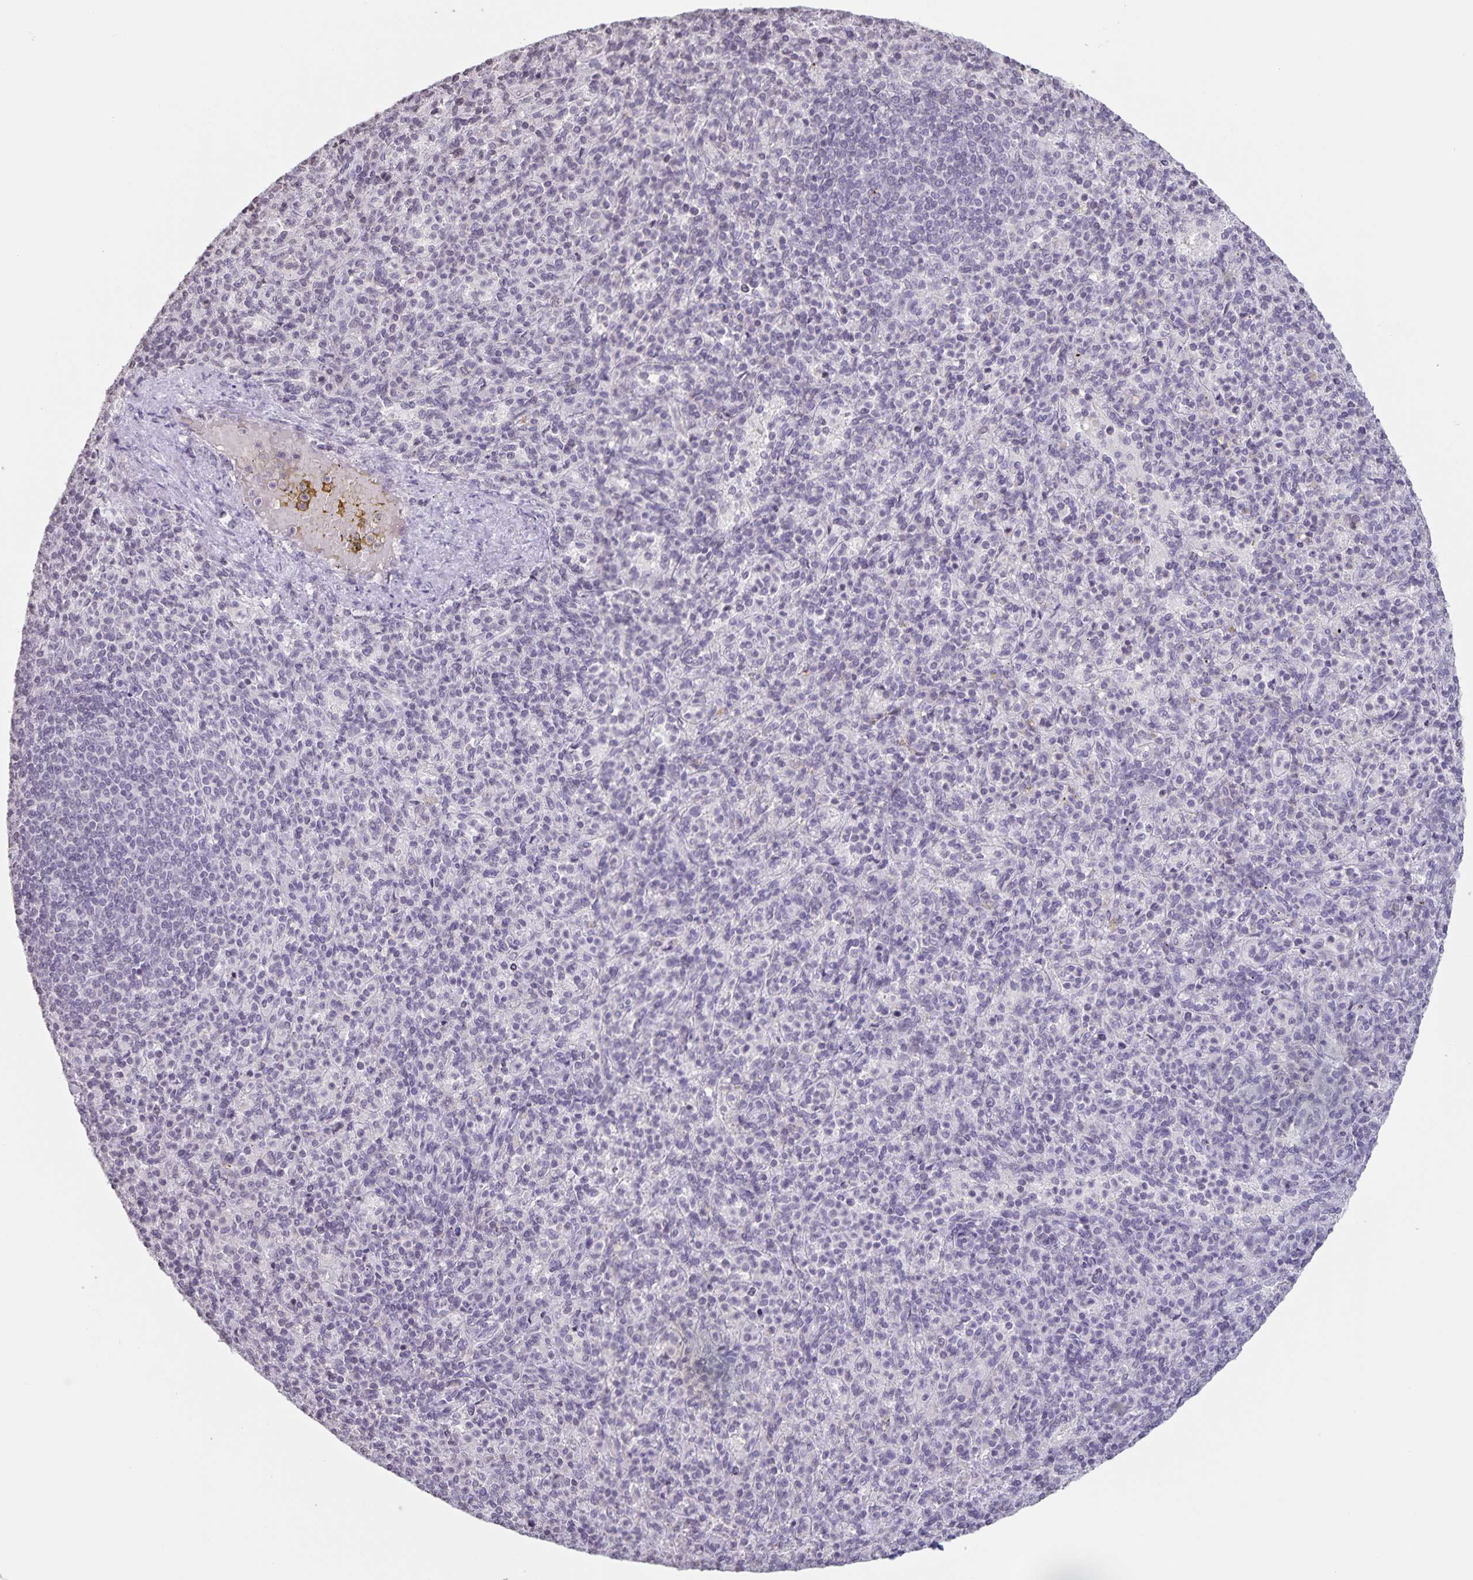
{"staining": {"intensity": "negative", "quantity": "none", "location": "none"}, "tissue": "spleen", "cell_type": "Cells in red pulp", "image_type": "normal", "snomed": [{"axis": "morphology", "description": "Normal tissue, NOS"}, {"axis": "topography", "description": "Spleen"}], "caption": "IHC of unremarkable human spleen demonstrates no expression in cells in red pulp.", "gene": "AQP4", "patient": {"sex": "female", "age": 74}}